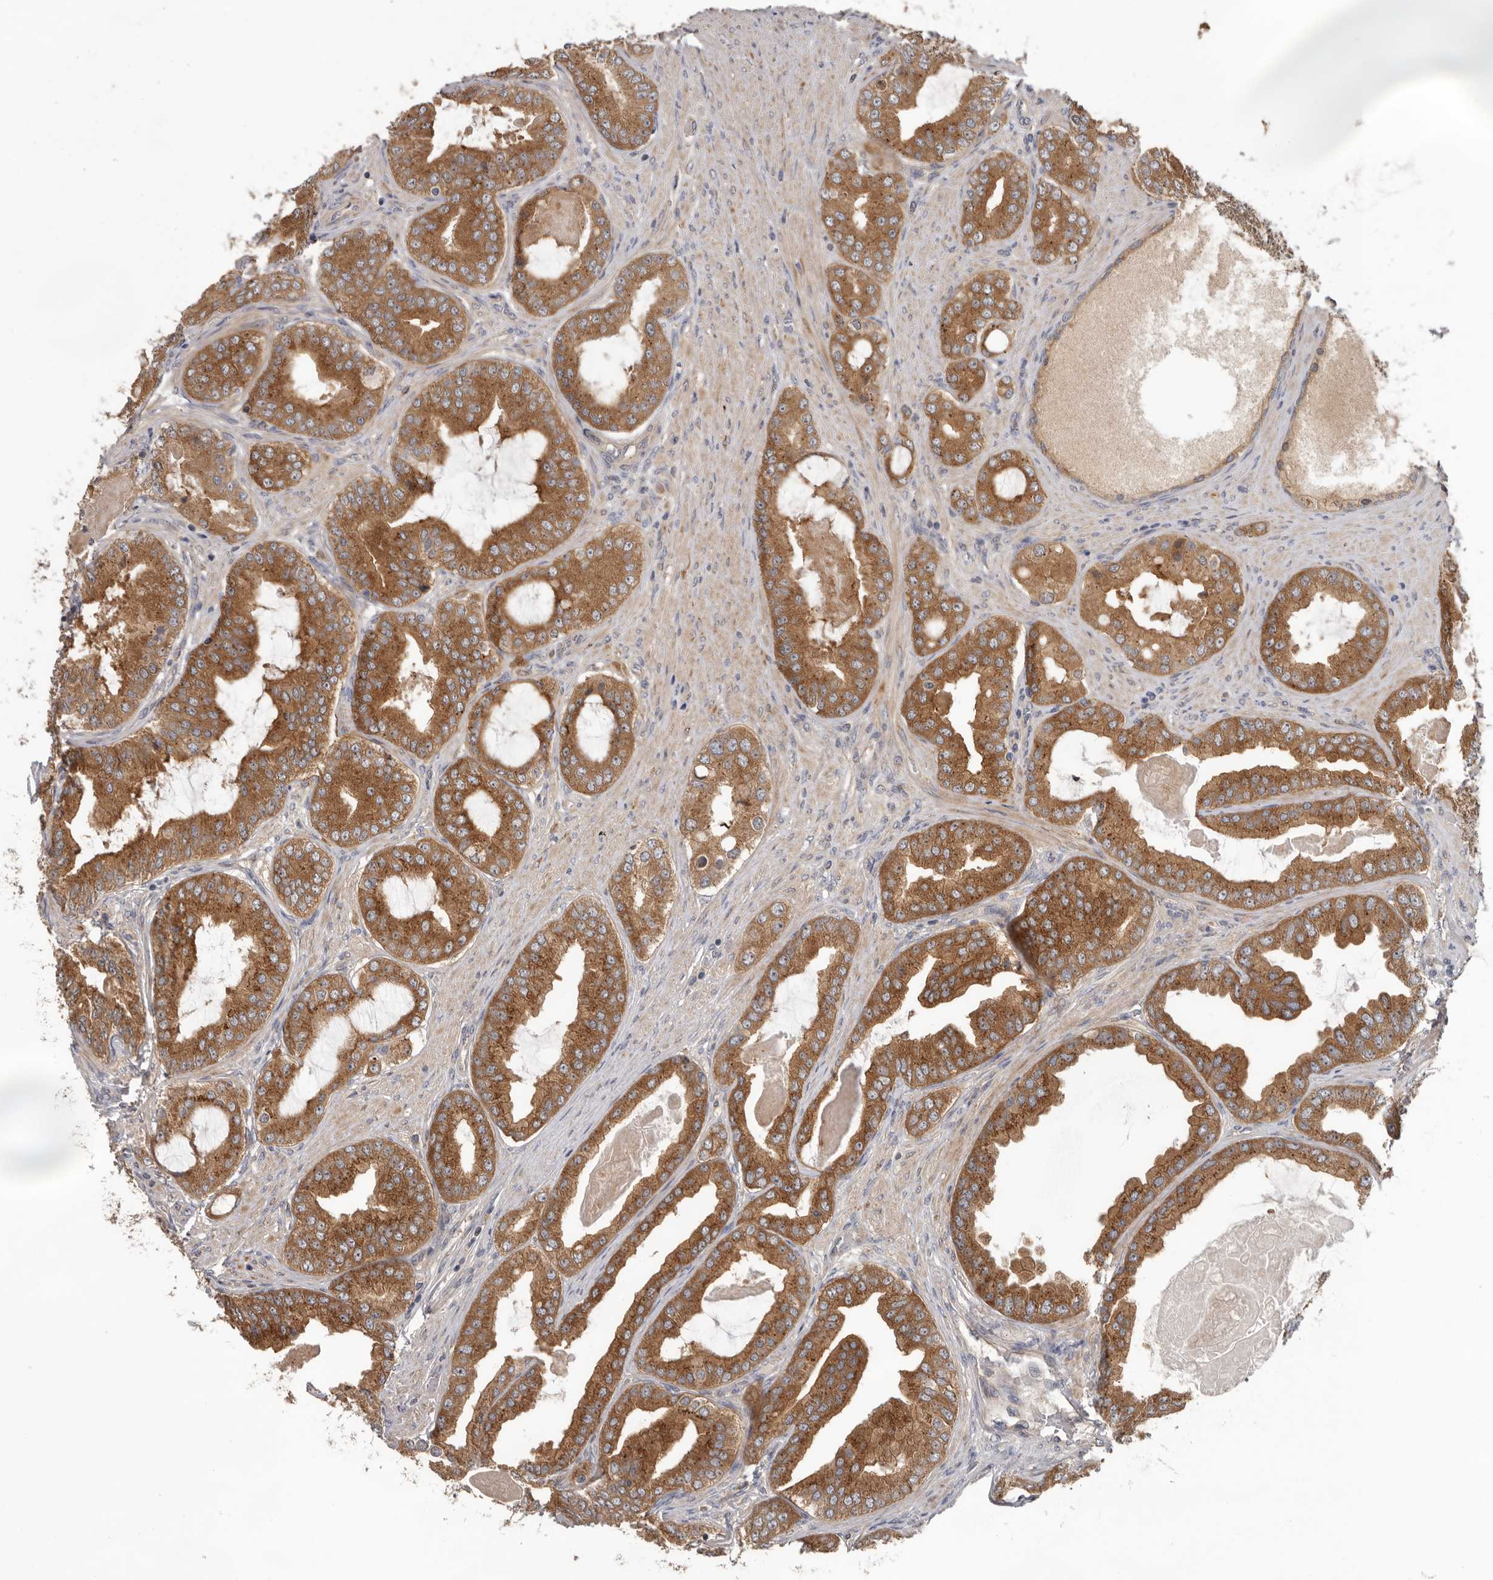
{"staining": {"intensity": "moderate", "quantity": ">75%", "location": "cytoplasmic/membranous"}, "tissue": "prostate cancer", "cell_type": "Tumor cells", "image_type": "cancer", "snomed": [{"axis": "morphology", "description": "Adenocarcinoma, High grade"}, {"axis": "topography", "description": "Prostate"}], "caption": "Protein expression analysis of human prostate high-grade adenocarcinoma reveals moderate cytoplasmic/membranous expression in approximately >75% of tumor cells. (brown staining indicates protein expression, while blue staining denotes nuclei).", "gene": "HINT3", "patient": {"sex": "male", "age": 60}}